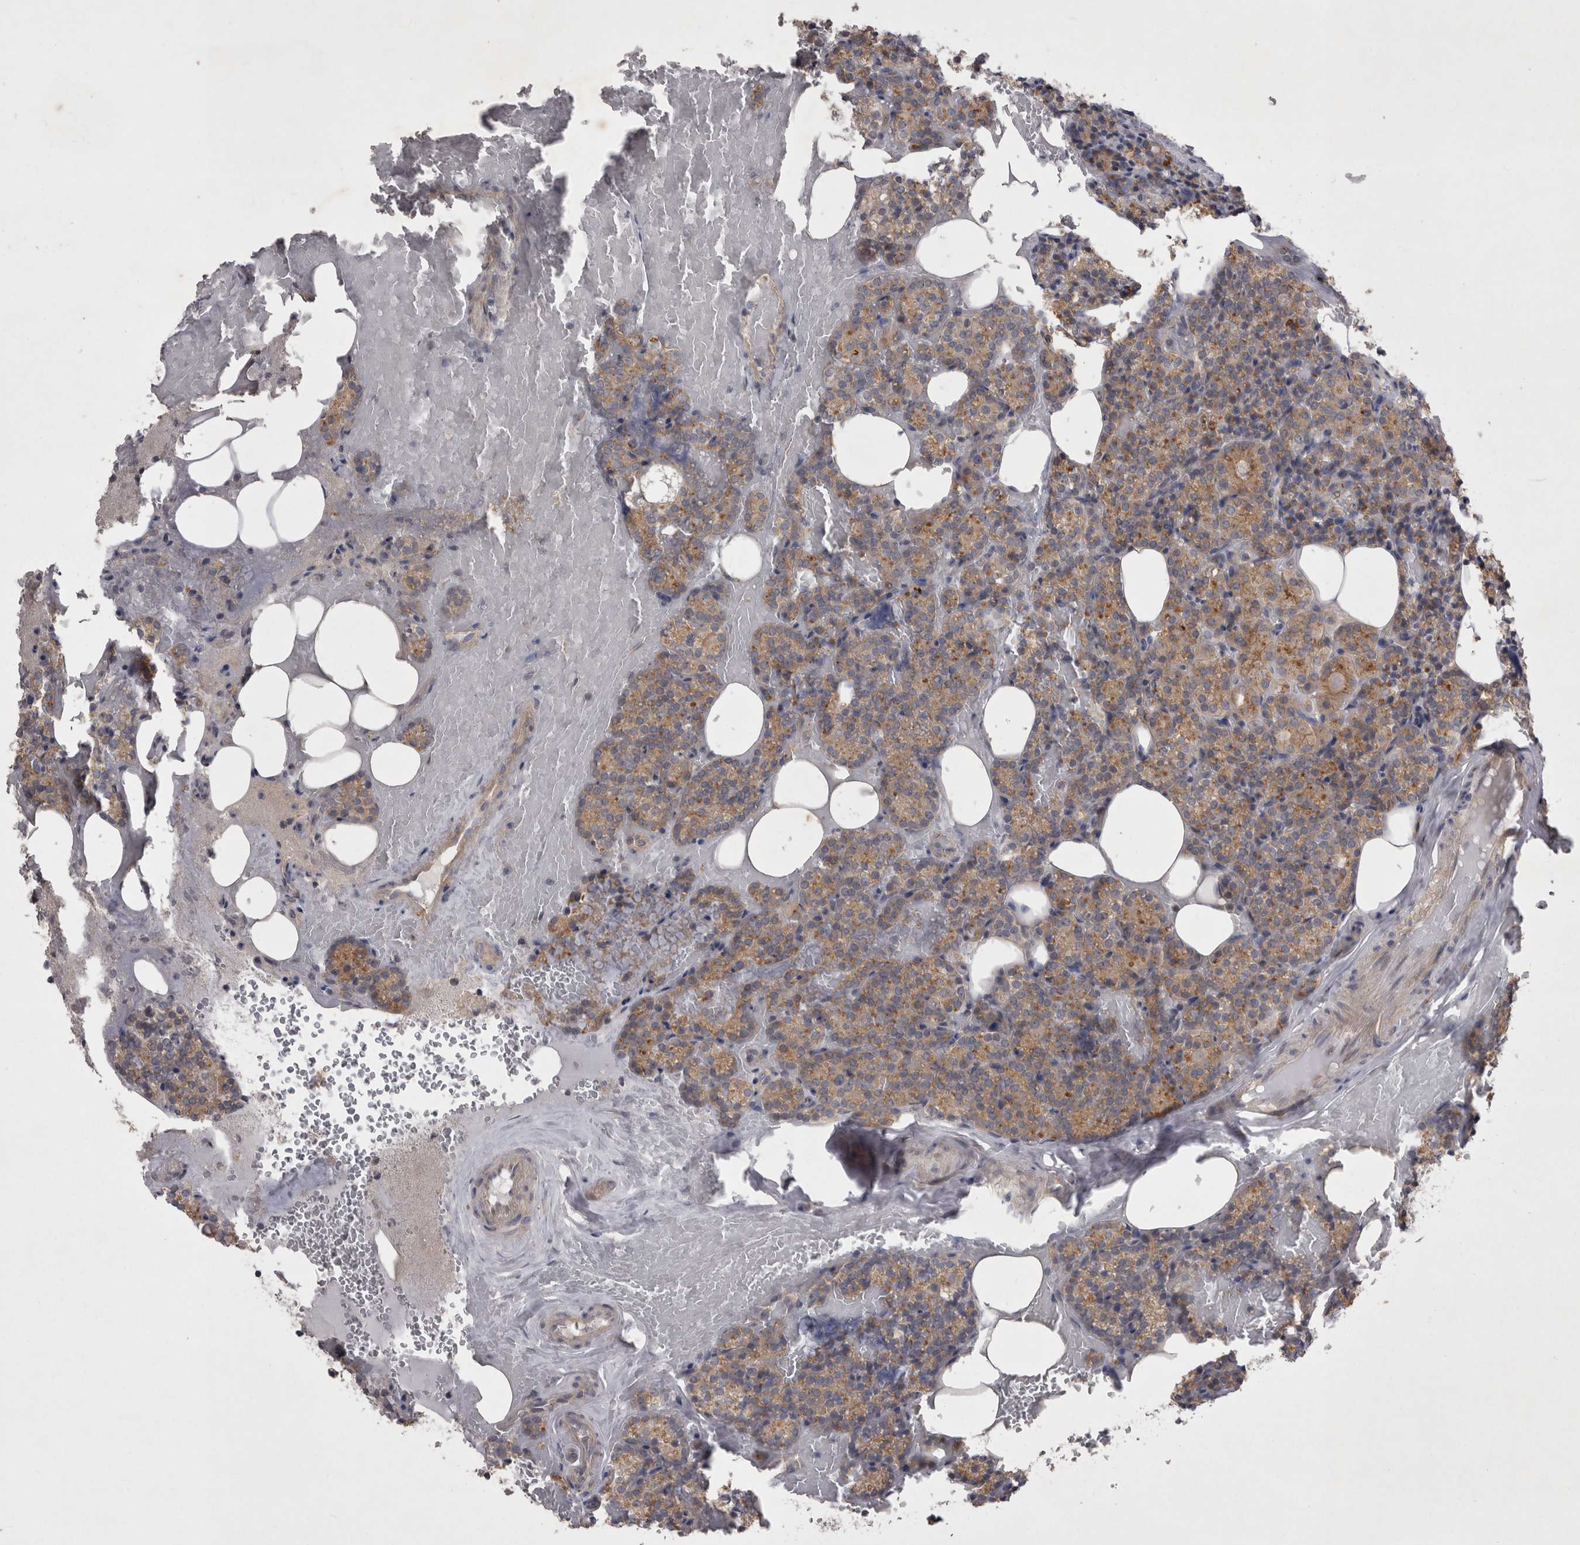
{"staining": {"intensity": "moderate", "quantity": "25%-75%", "location": "cytoplasmic/membranous"}, "tissue": "parathyroid gland", "cell_type": "Glandular cells", "image_type": "normal", "snomed": [{"axis": "morphology", "description": "Normal tissue, NOS"}, {"axis": "topography", "description": "Parathyroid gland"}], "caption": "Immunohistochemistry (IHC) of benign parathyroid gland shows medium levels of moderate cytoplasmic/membranous staining in about 25%-75% of glandular cells. (IHC, brightfield microscopy, high magnification).", "gene": "CTBS", "patient": {"sex": "female", "age": 78}}